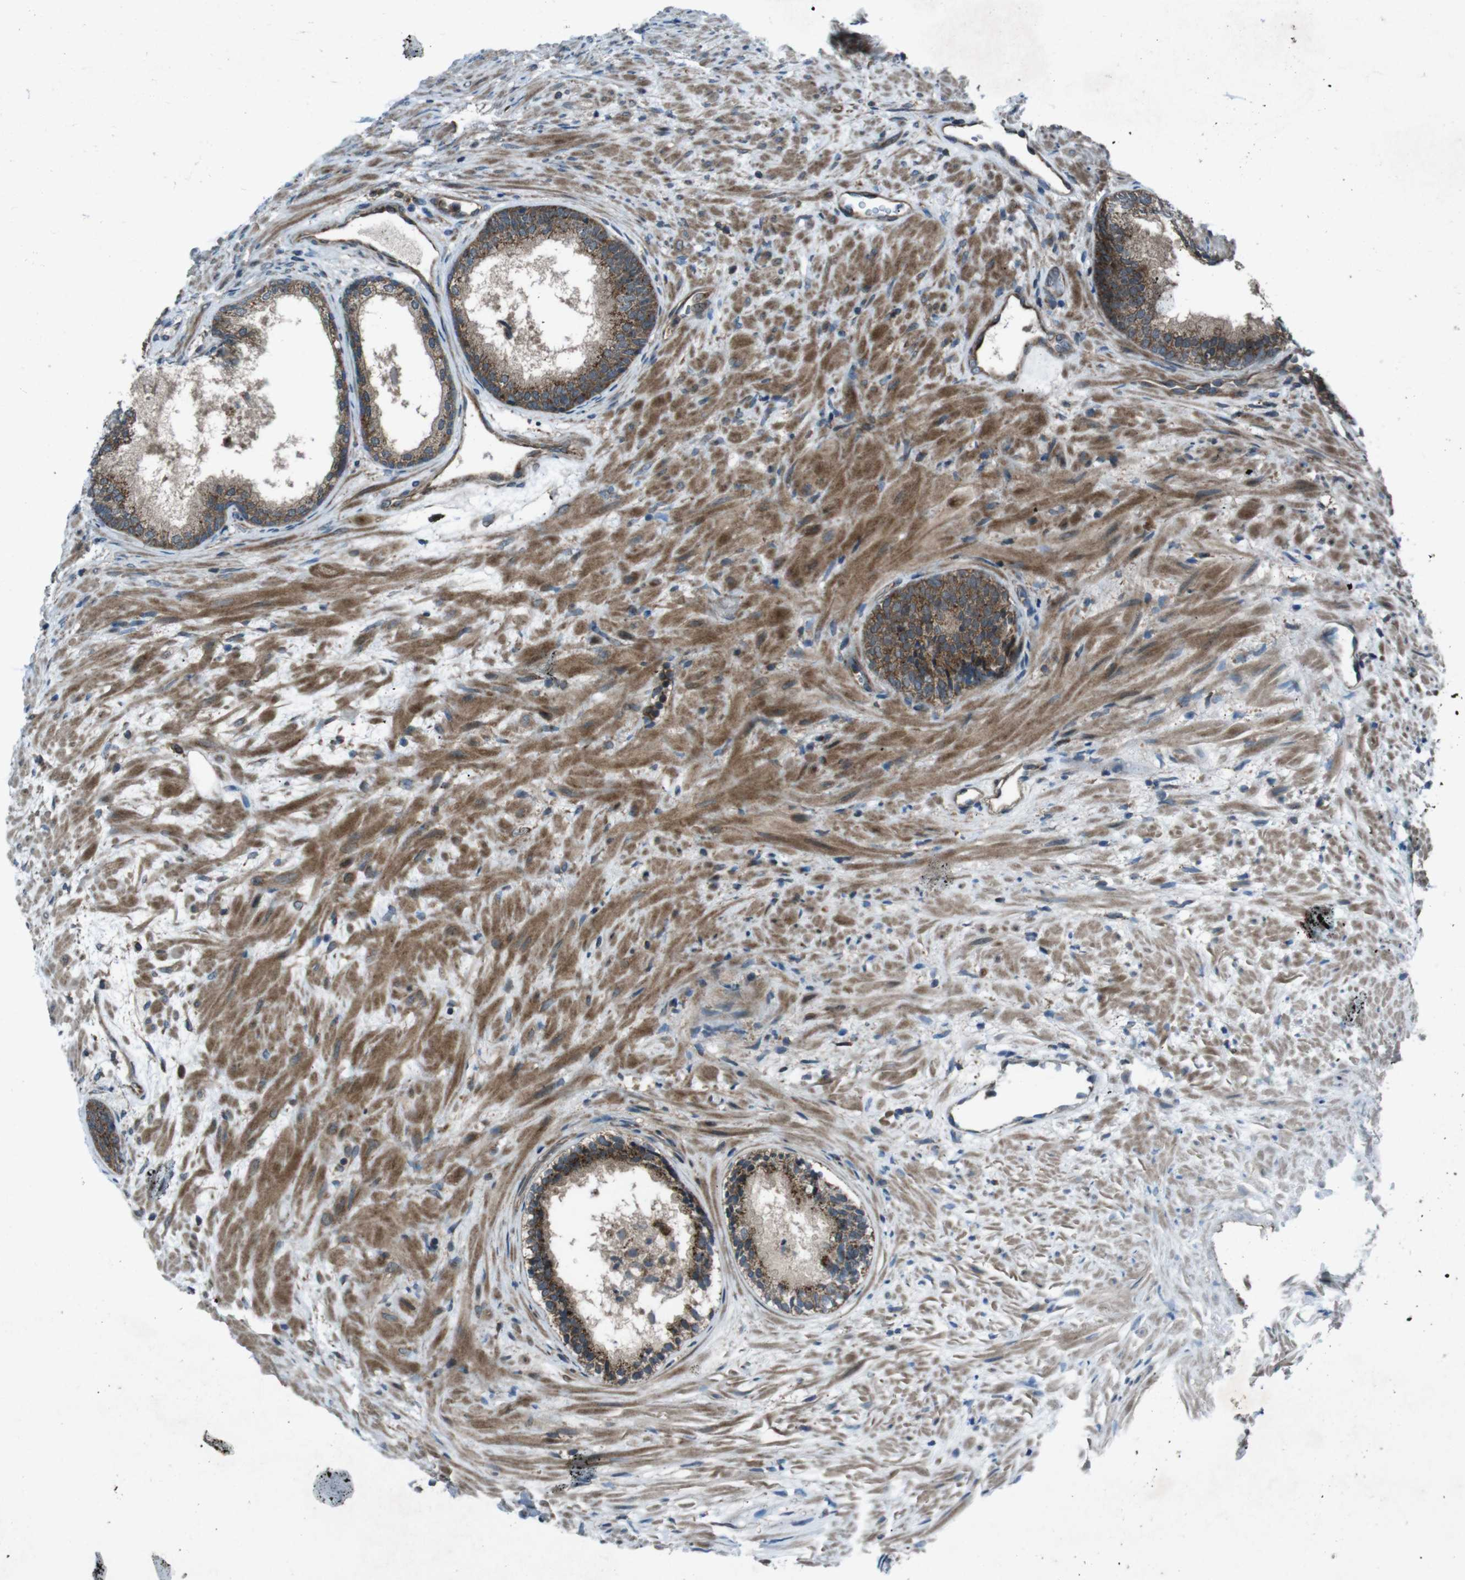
{"staining": {"intensity": "strong", "quantity": ">75%", "location": "cytoplasmic/membranous"}, "tissue": "prostate", "cell_type": "Glandular cells", "image_type": "normal", "snomed": [{"axis": "morphology", "description": "Normal tissue, NOS"}, {"axis": "topography", "description": "Prostate"}], "caption": "An IHC image of normal tissue is shown. Protein staining in brown labels strong cytoplasmic/membranous positivity in prostate within glandular cells. Ihc stains the protein in brown and the nuclei are stained blue.", "gene": "SLC27A4", "patient": {"sex": "male", "age": 76}}